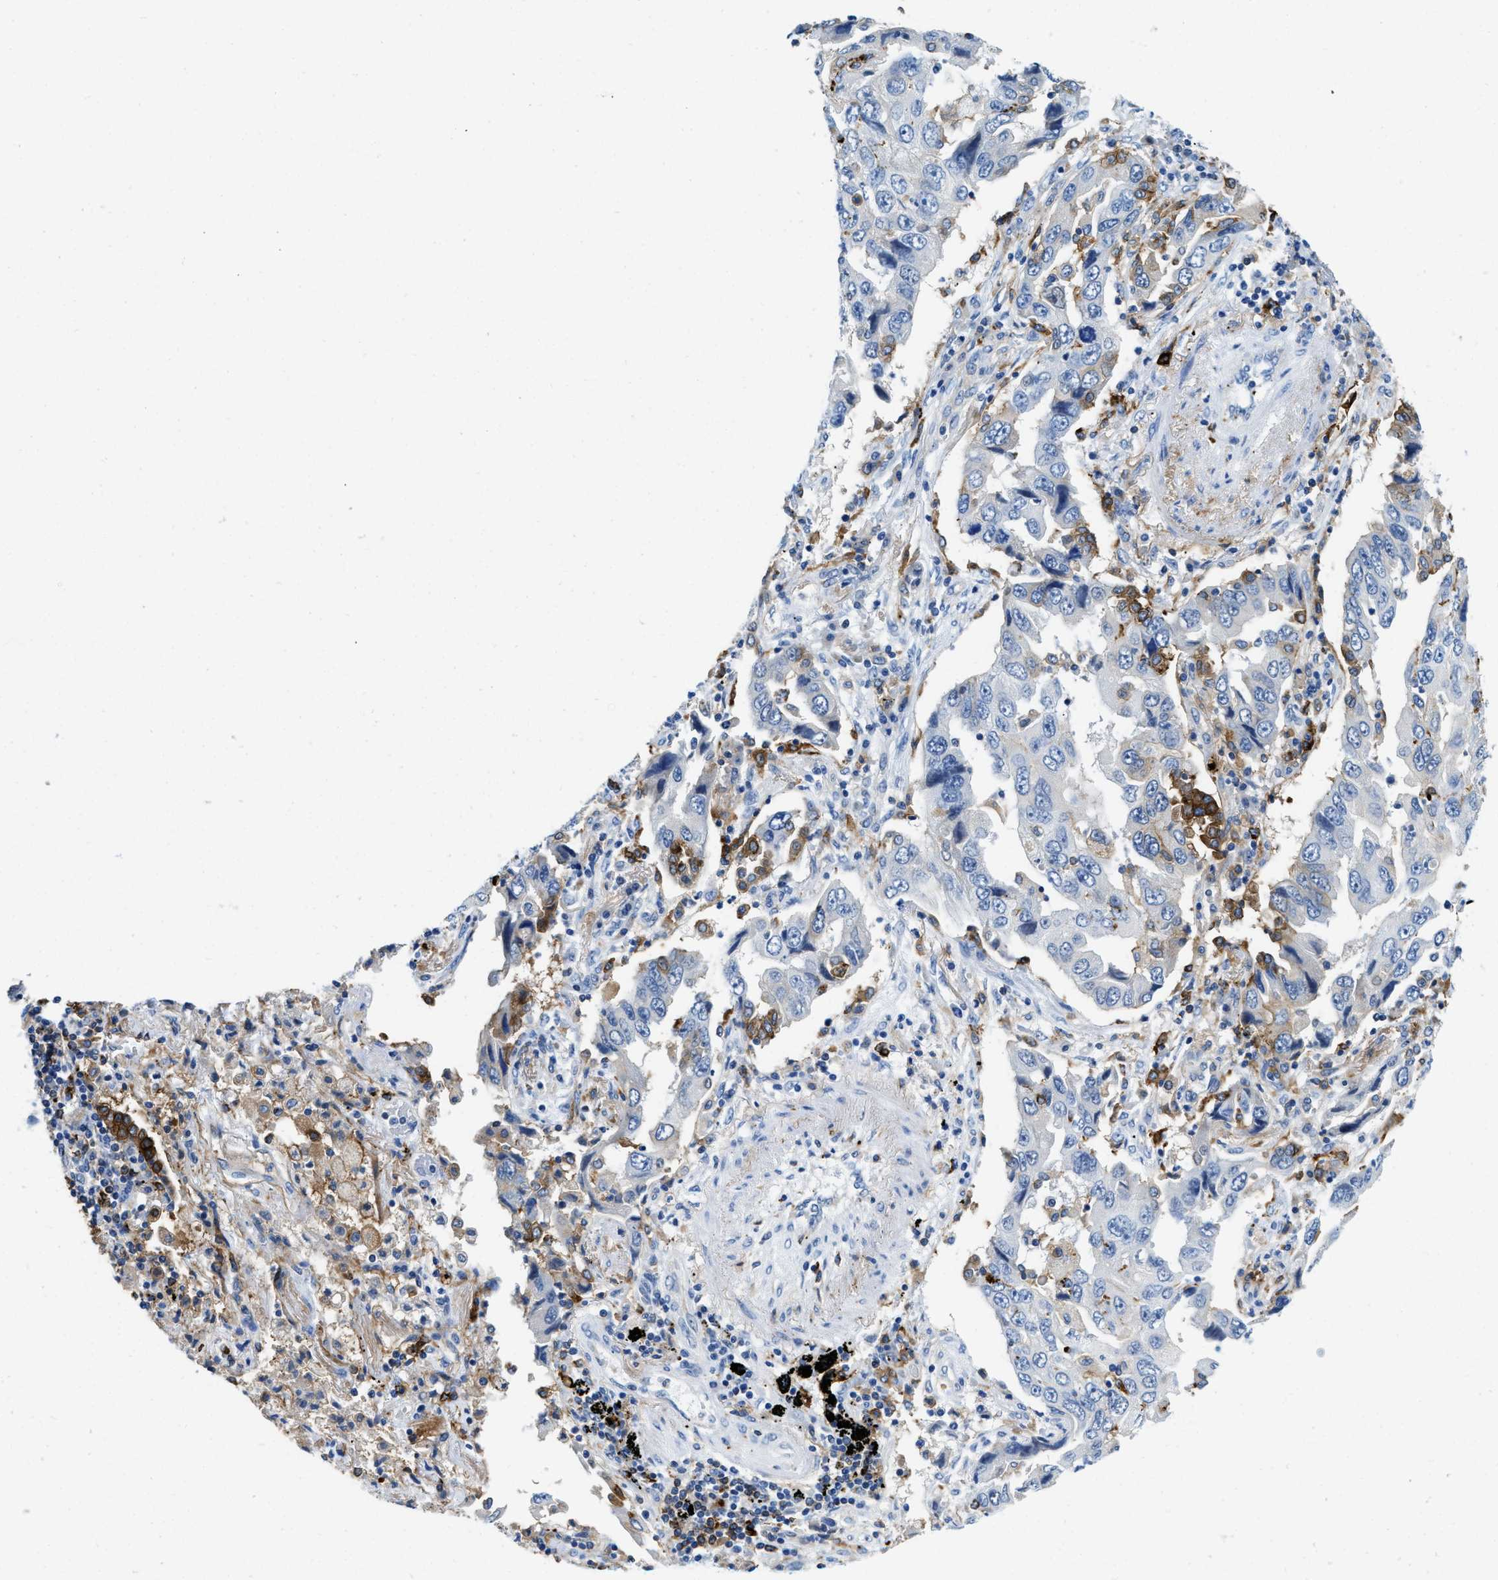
{"staining": {"intensity": "strong", "quantity": "25%-75%", "location": "cytoplasmic/membranous"}, "tissue": "lung cancer", "cell_type": "Tumor cells", "image_type": "cancer", "snomed": [{"axis": "morphology", "description": "Adenocarcinoma, NOS"}, {"axis": "topography", "description": "Lung"}], "caption": "DAB immunohistochemical staining of adenocarcinoma (lung) demonstrates strong cytoplasmic/membranous protein staining in about 25%-75% of tumor cells.", "gene": "CD226", "patient": {"sex": "female", "age": 65}}